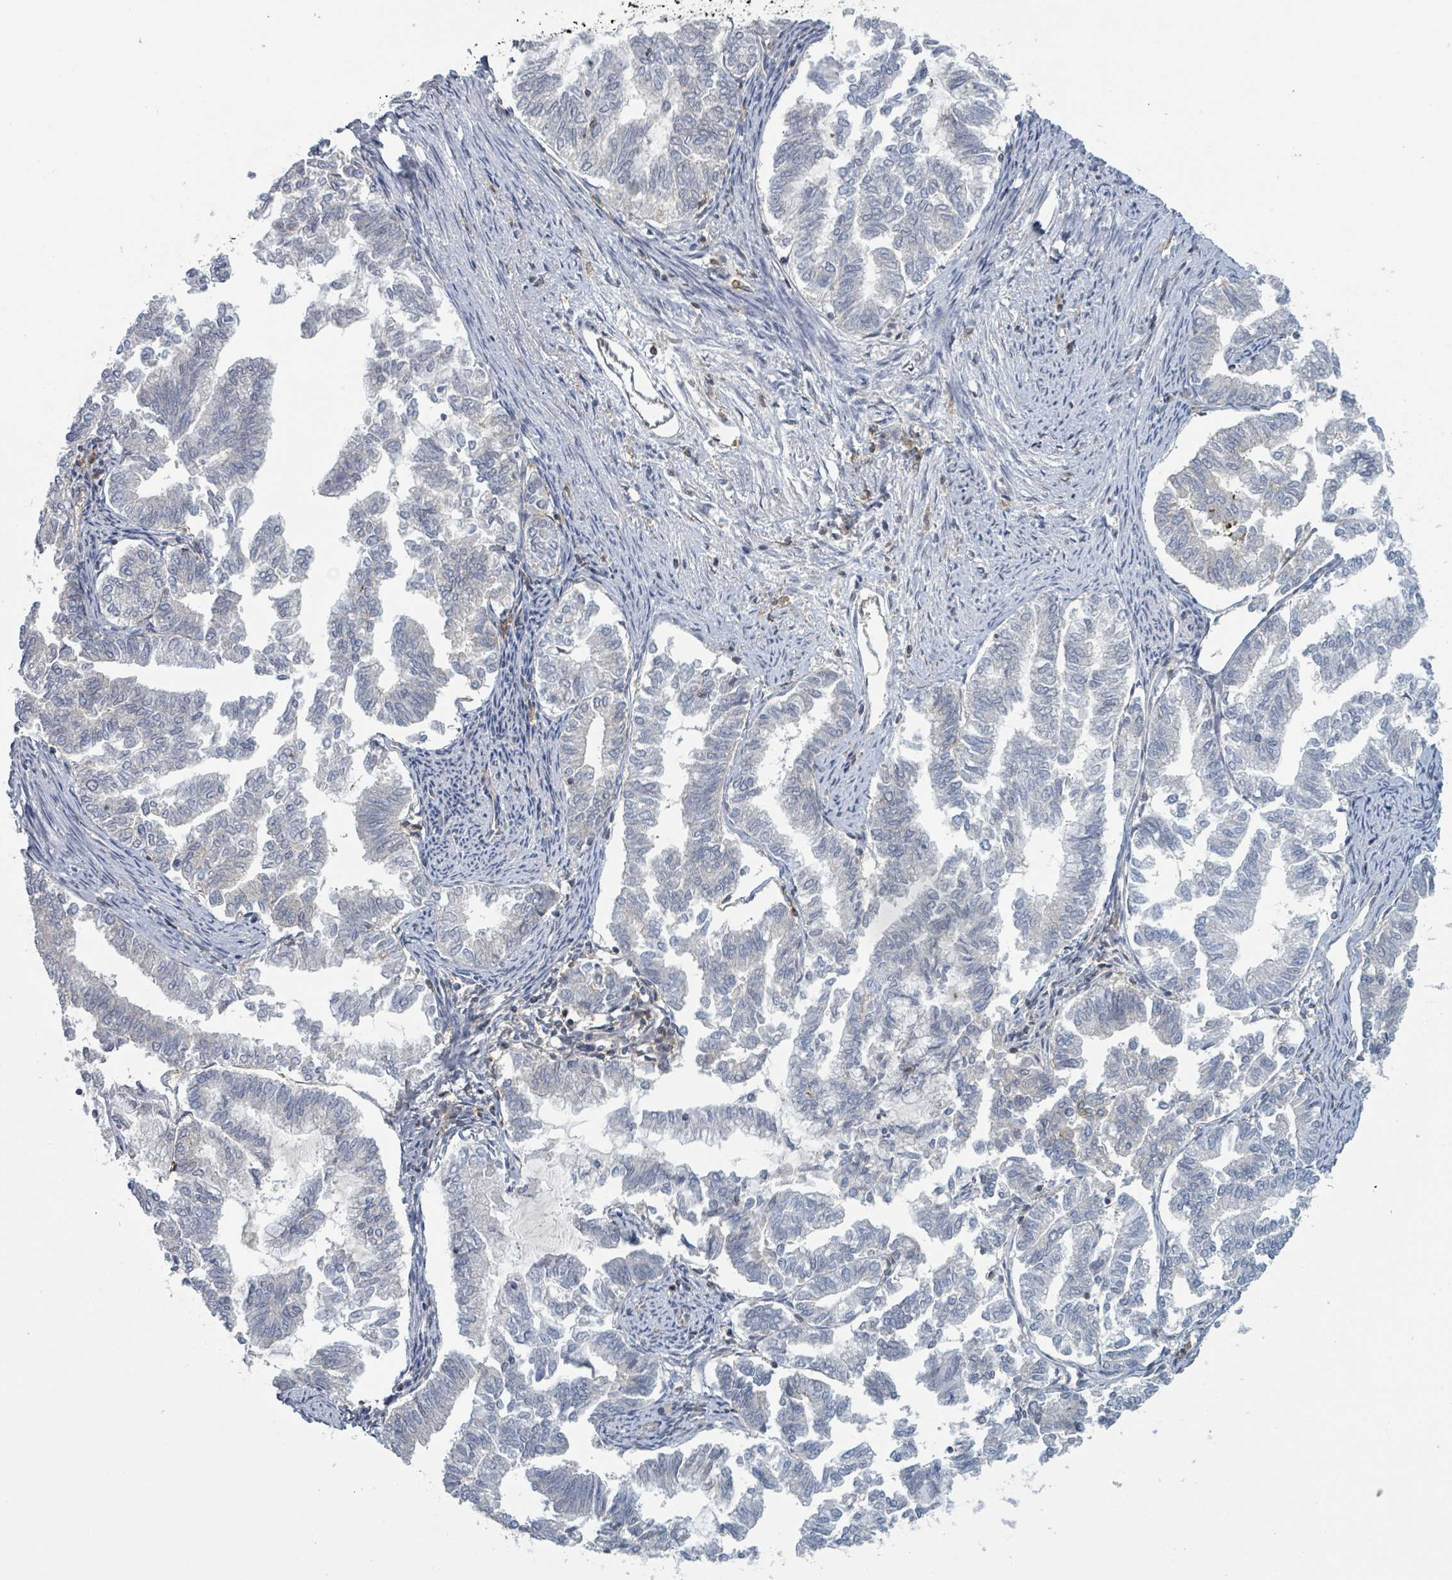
{"staining": {"intensity": "negative", "quantity": "none", "location": "none"}, "tissue": "endometrial cancer", "cell_type": "Tumor cells", "image_type": "cancer", "snomed": [{"axis": "morphology", "description": "Adenocarcinoma, NOS"}, {"axis": "topography", "description": "Endometrium"}], "caption": "This is an immunohistochemistry (IHC) histopathology image of human endometrial cancer (adenocarcinoma). There is no expression in tumor cells.", "gene": "TNFRSF14", "patient": {"sex": "female", "age": 79}}